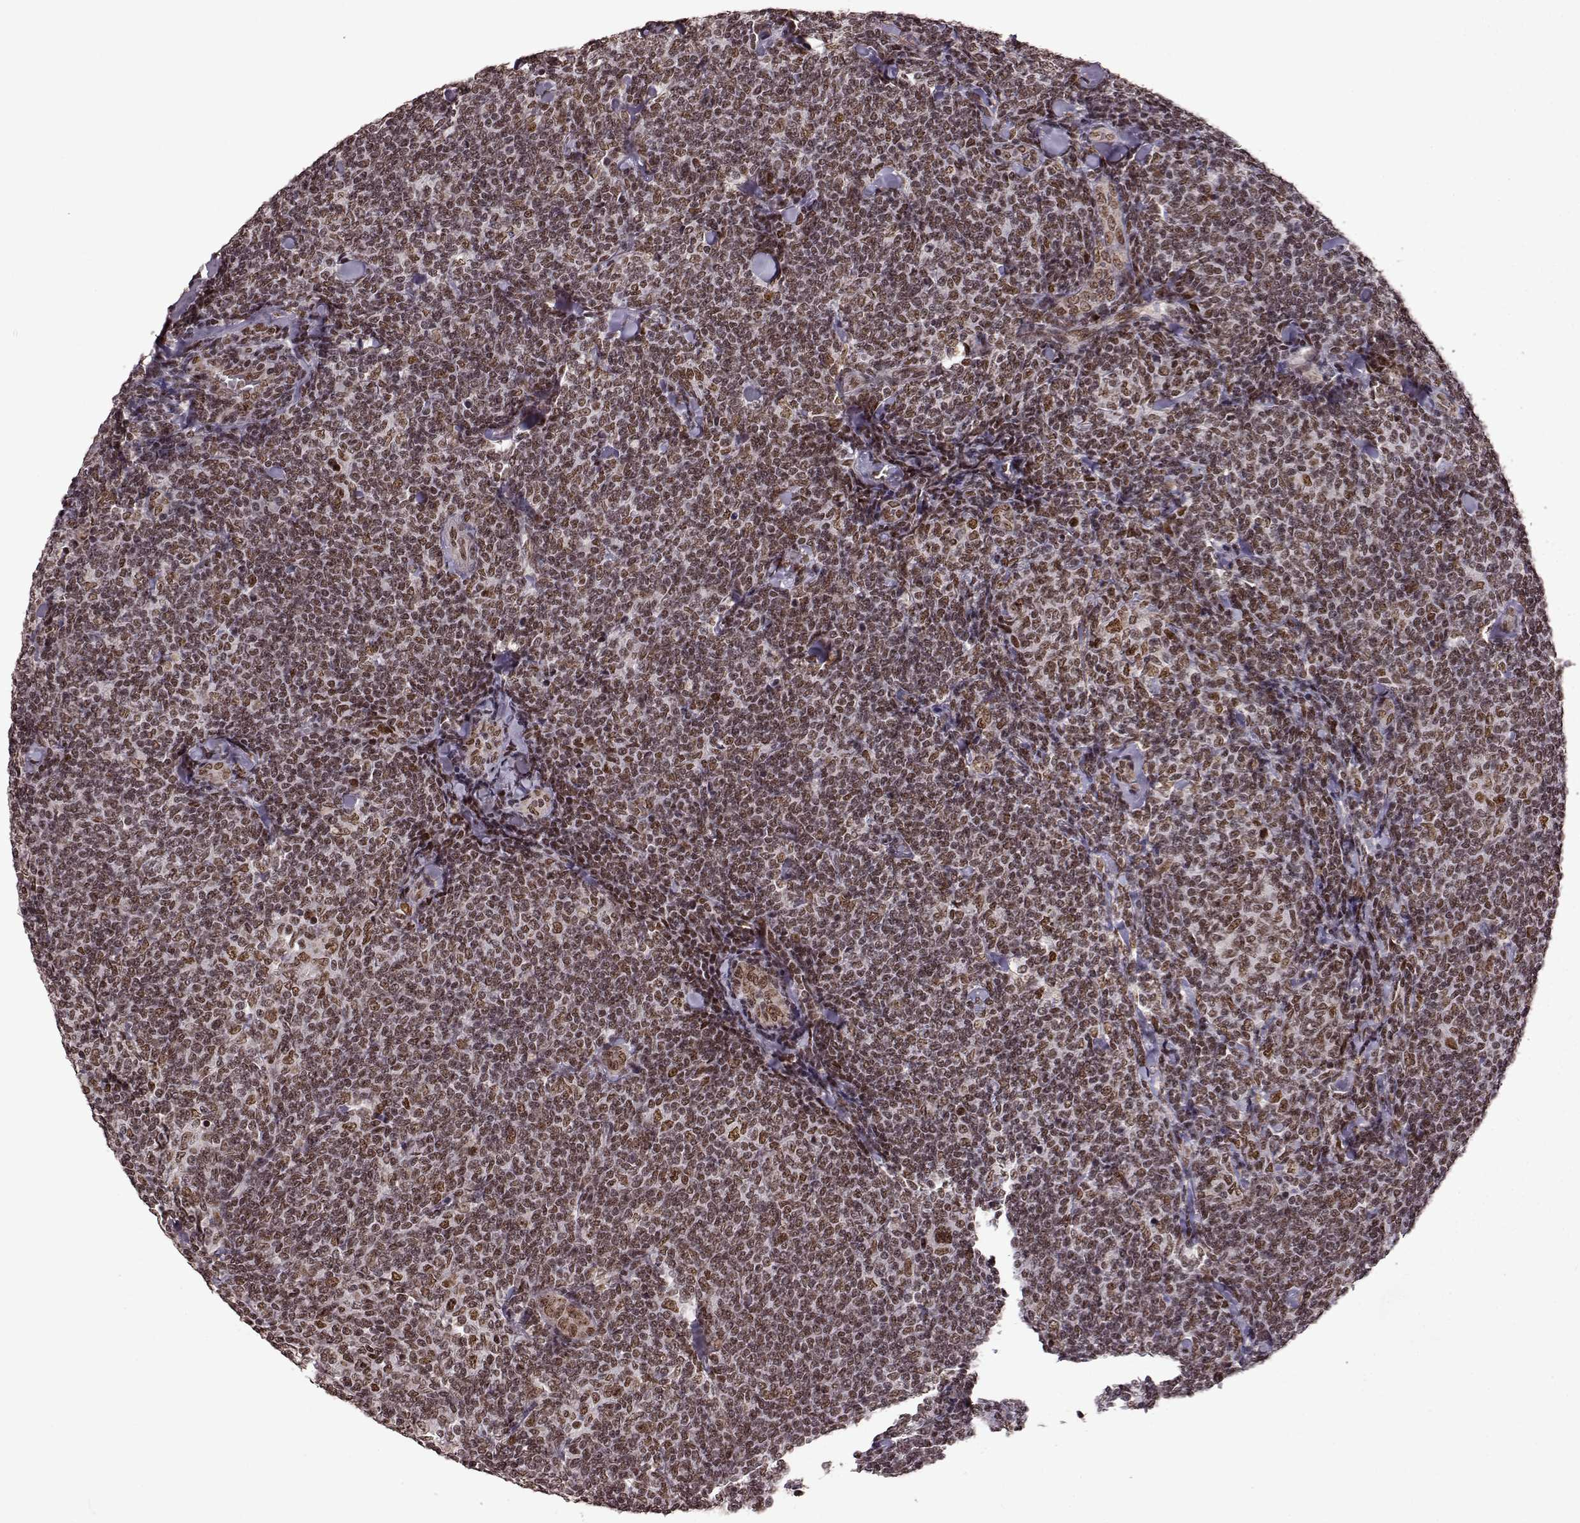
{"staining": {"intensity": "weak", "quantity": ">75%", "location": "nuclear"}, "tissue": "lymphoma", "cell_type": "Tumor cells", "image_type": "cancer", "snomed": [{"axis": "morphology", "description": "Malignant lymphoma, non-Hodgkin's type, Low grade"}, {"axis": "topography", "description": "Lymph node"}], "caption": "A low amount of weak nuclear positivity is seen in about >75% of tumor cells in lymphoma tissue. (DAB IHC, brown staining for protein, blue staining for nuclei).", "gene": "RRAGD", "patient": {"sex": "female", "age": 56}}